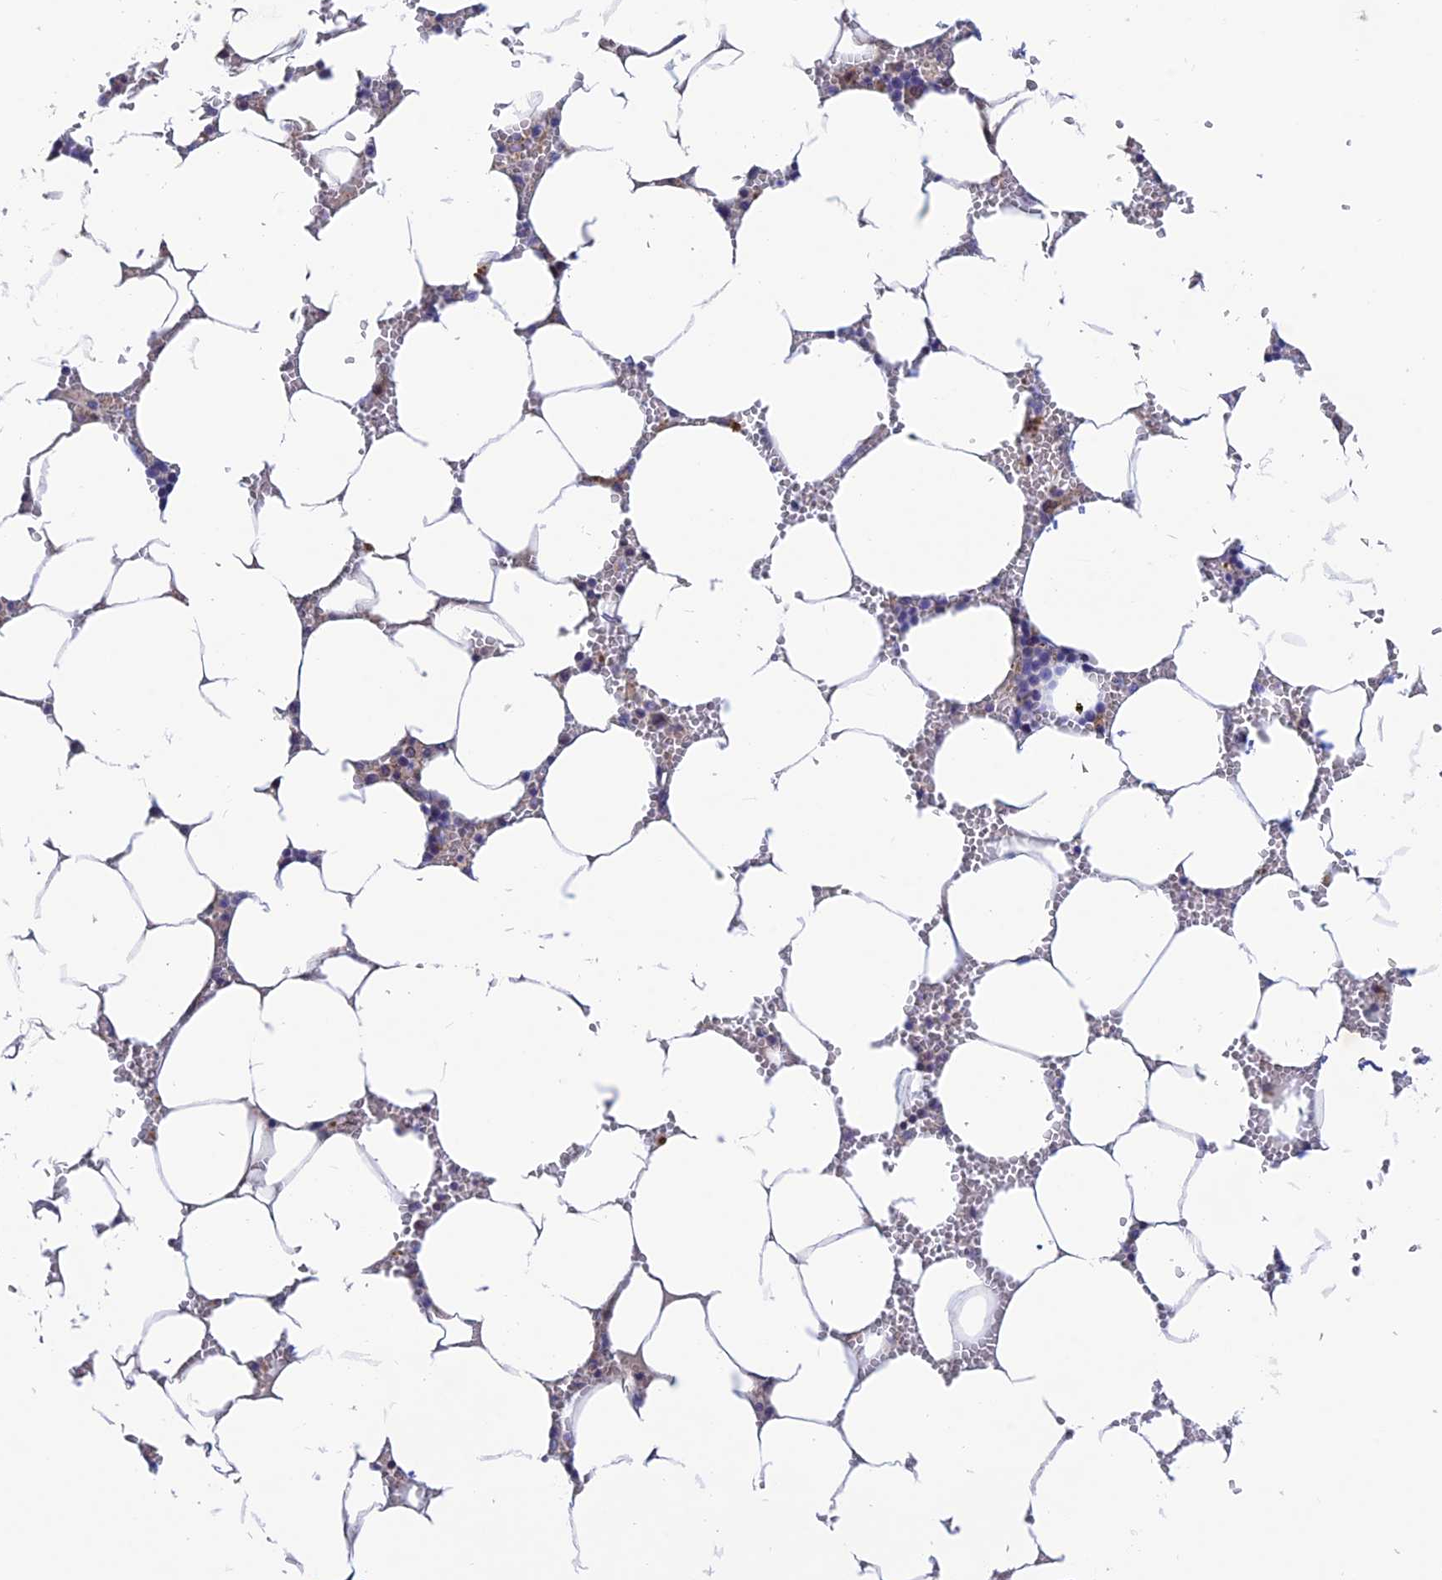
{"staining": {"intensity": "negative", "quantity": "none", "location": "none"}, "tissue": "bone marrow", "cell_type": "Hematopoietic cells", "image_type": "normal", "snomed": [{"axis": "morphology", "description": "Normal tissue, NOS"}, {"axis": "topography", "description": "Bone marrow"}], "caption": "IHC of benign bone marrow exhibits no positivity in hematopoietic cells.", "gene": "FAM178B", "patient": {"sex": "male", "age": 70}}